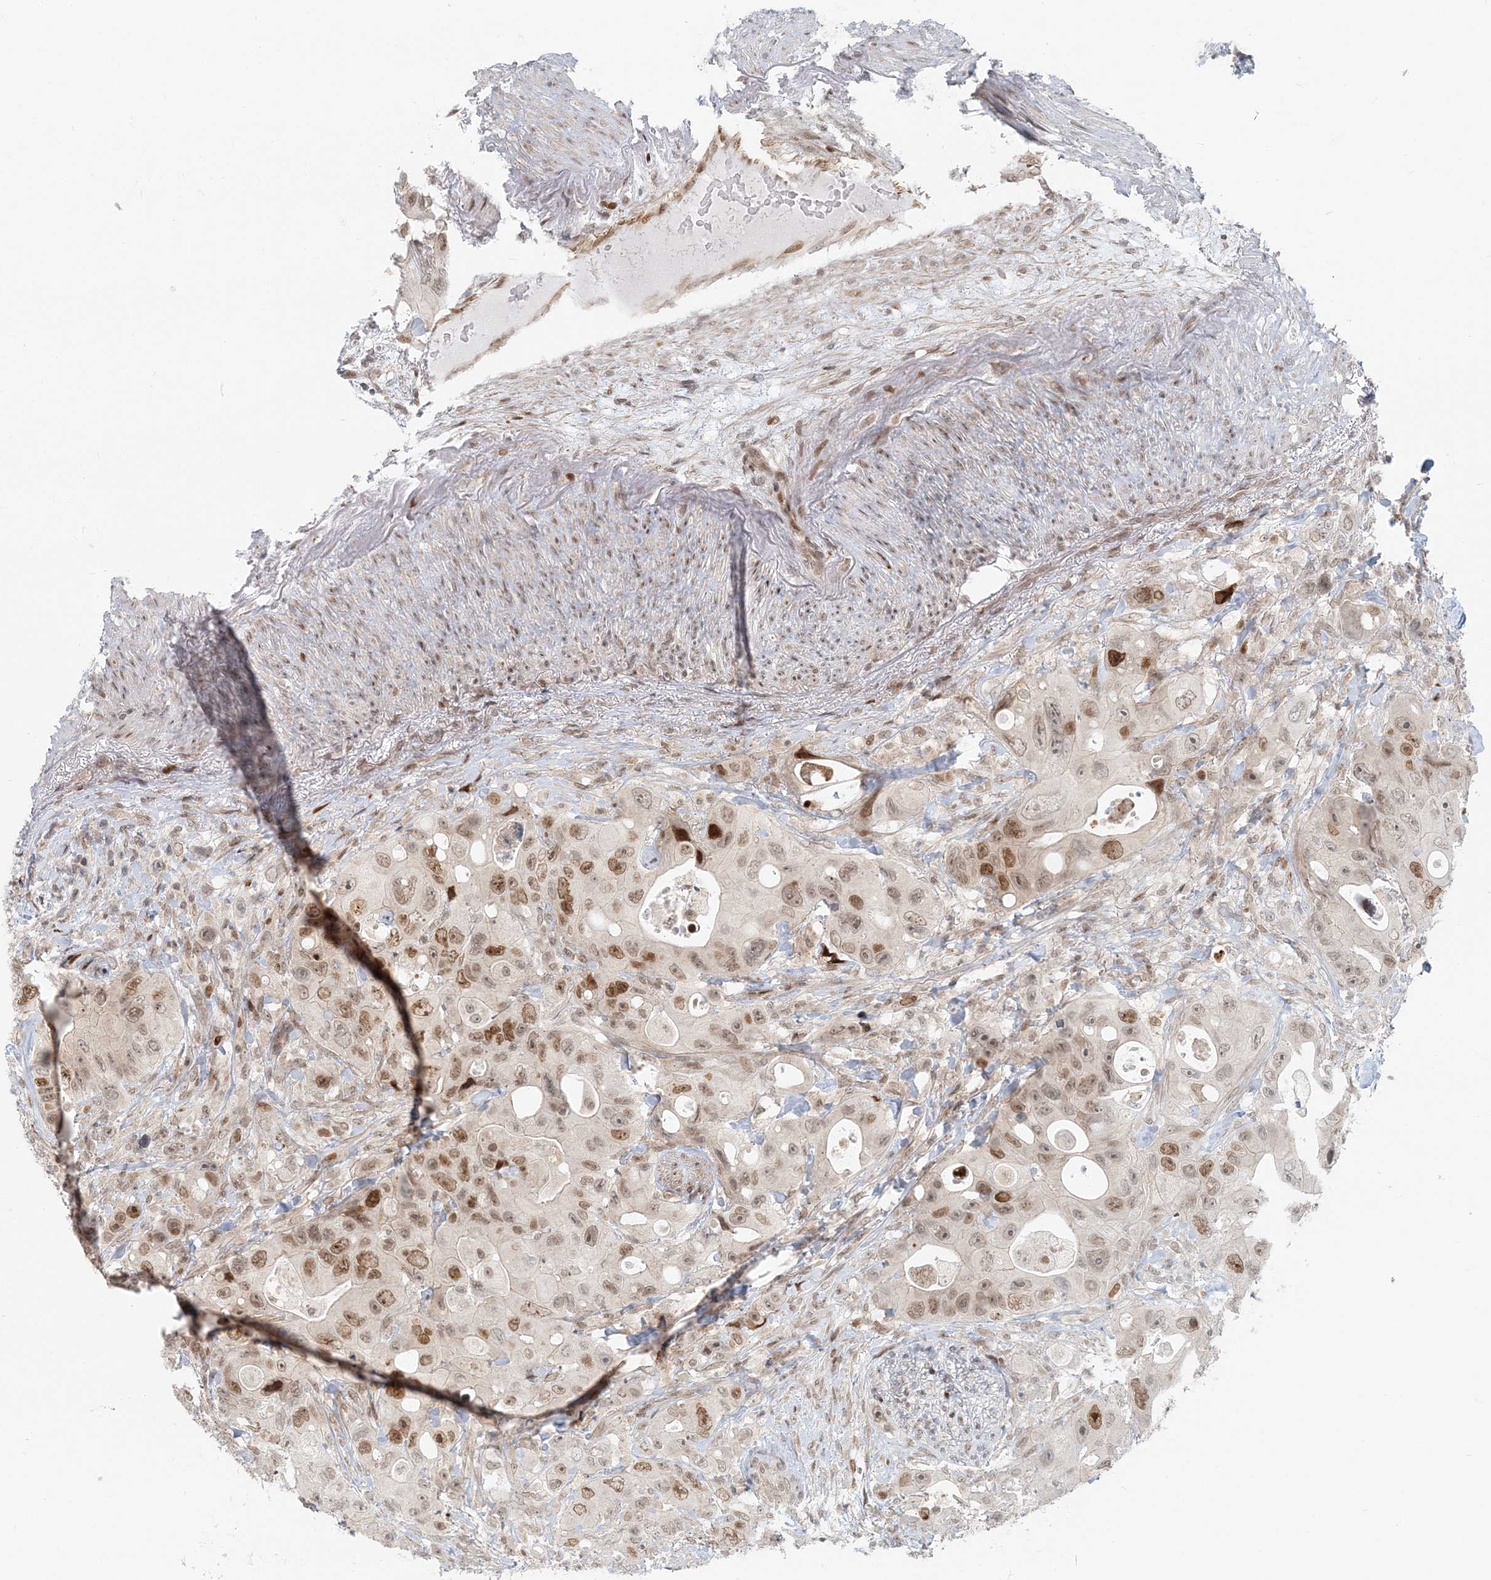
{"staining": {"intensity": "moderate", "quantity": ">75%", "location": "nuclear"}, "tissue": "colorectal cancer", "cell_type": "Tumor cells", "image_type": "cancer", "snomed": [{"axis": "morphology", "description": "Adenocarcinoma, NOS"}, {"axis": "topography", "description": "Colon"}], "caption": "Immunohistochemical staining of human colorectal cancer (adenocarcinoma) shows moderate nuclear protein expression in approximately >75% of tumor cells. The staining was performed using DAB to visualize the protein expression in brown, while the nuclei were stained in blue with hematoxylin (Magnification: 20x).", "gene": "BAZ1B", "patient": {"sex": "female", "age": 46}}